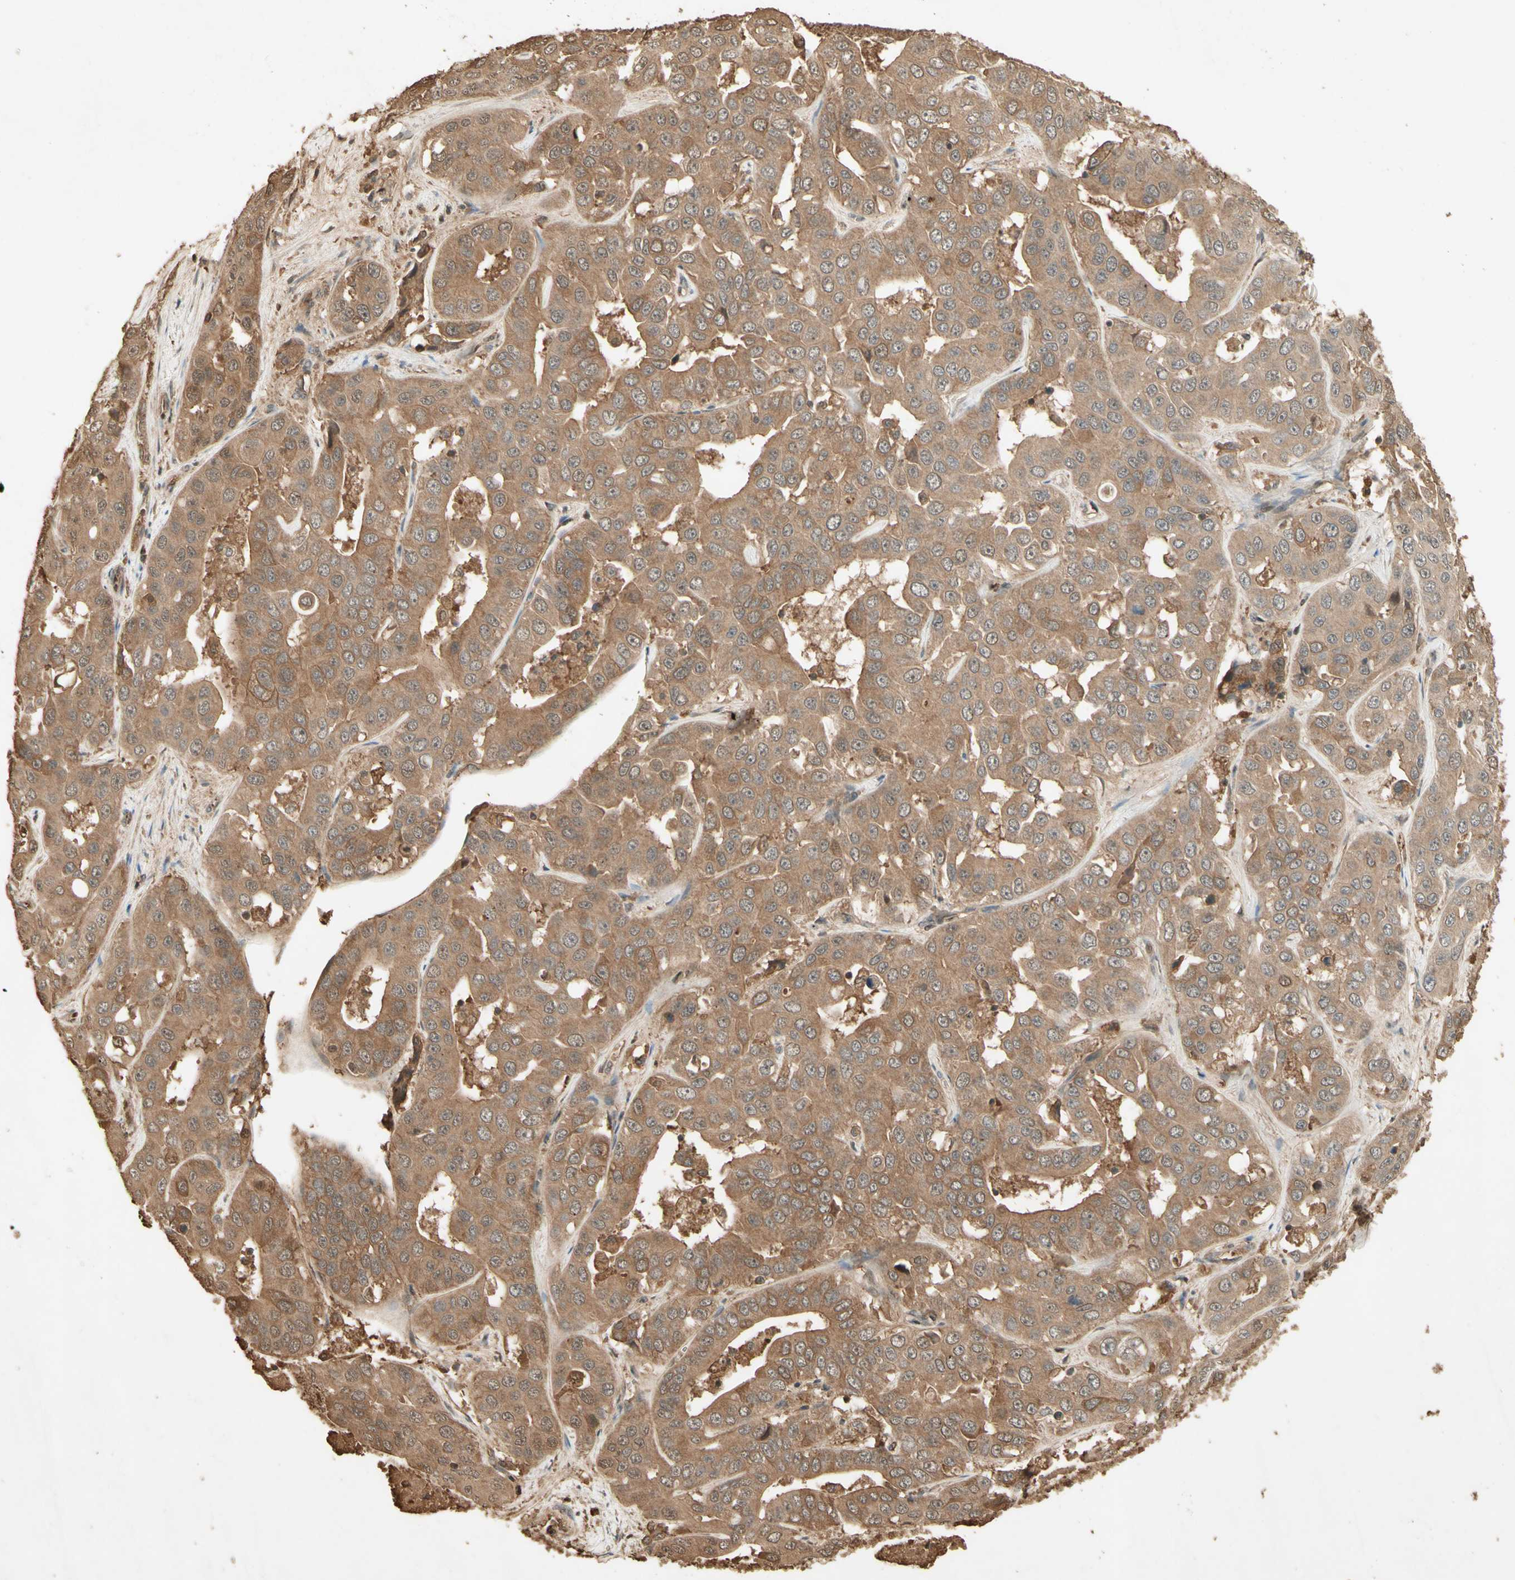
{"staining": {"intensity": "moderate", "quantity": ">75%", "location": "cytoplasmic/membranous"}, "tissue": "liver cancer", "cell_type": "Tumor cells", "image_type": "cancer", "snomed": [{"axis": "morphology", "description": "Cholangiocarcinoma"}, {"axis": "topography", "description": "Liver"}], "caption": "This is an image of IHC staining of liver cholangiocarcinoma, which shows moderate expression in the cytoplasmic/membranous of tumor cells.", "gene": "SMAD9", "patient": {"sex": "female", "age": 52}}